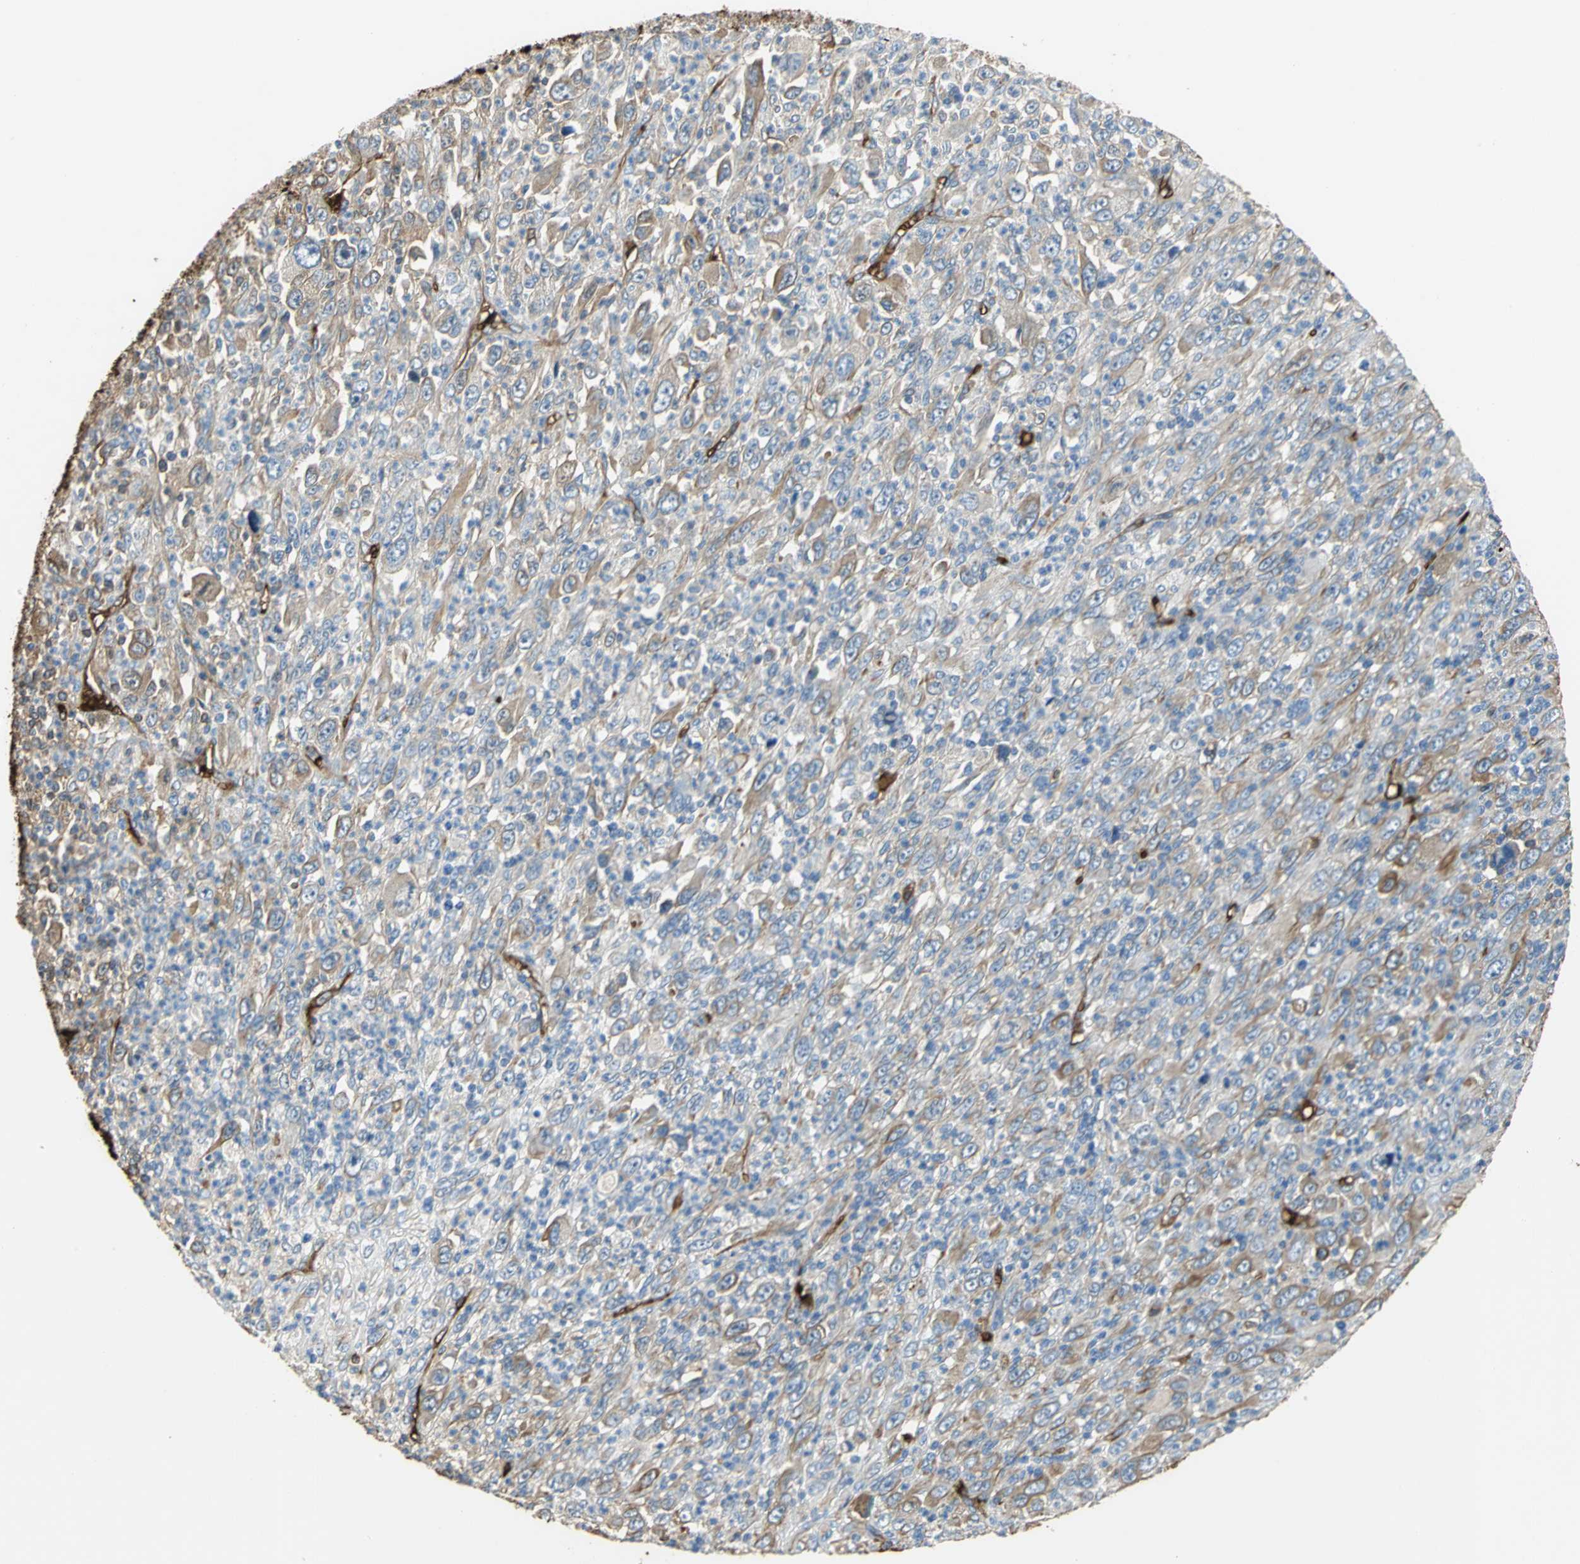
{"staining": {"intensity": "moderate", "quantity": ">75%", "location": "cytoplasmic/membranous"}, "tissue": "melanoma", "cell_type": "Tumor cells", "image_type": "cancer", "snomed": [{"axis": "morphology", "description": "Malignant melanoma, Metastatic site"}, {"axis": "topography", "description": "Skin"}], "caption": "Immunohistochemical staining of human melanoma displays medium levels of moderate cytoplasmic/membranous protein positivity in approximately >75% of tumor cells.", "gene": "TREM1", "patient": {"sex": "female", "age": 56}}